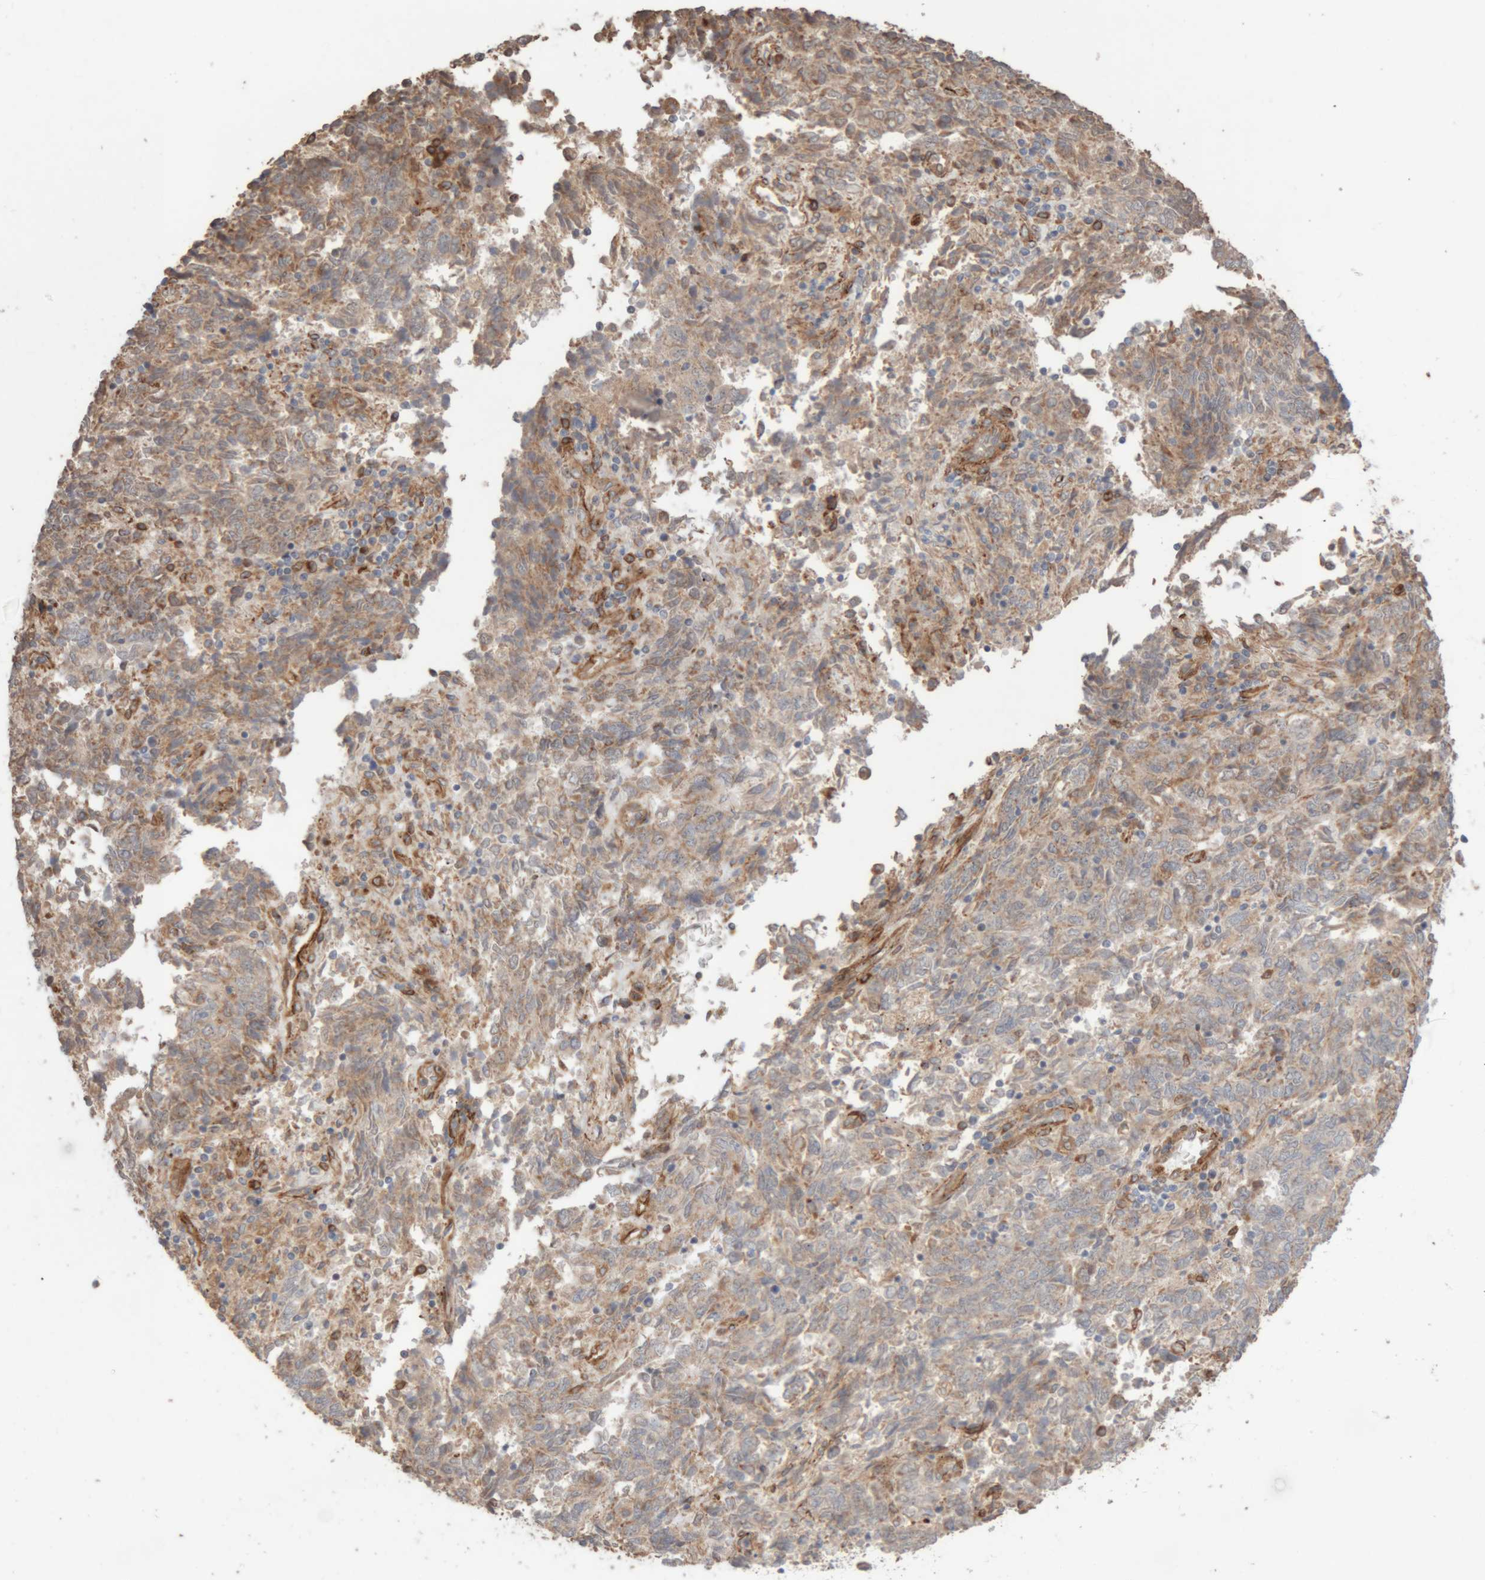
{"staining": {"intensity": "weak", "quantity": "25%-75%", "location": "cytoplasmic/membranous"}, "tissue": "endometrial cancer", "cell_type": "Tumor cells", "image_type": "cancer", "snomed": [{"axis": "morphology", "description": "Adenocarcinoma, NOS"}, {"axis": "topography", "description": "Endometrium"}], "caption": "Endometrial adenocarcinoma stained with immunohistochemistry exhibits weak cytoplasmic/membranous expression in about 25%-75% of tumor cells.", "gene": "RAB32", "patient": {"sex": "female", "age": 80}}